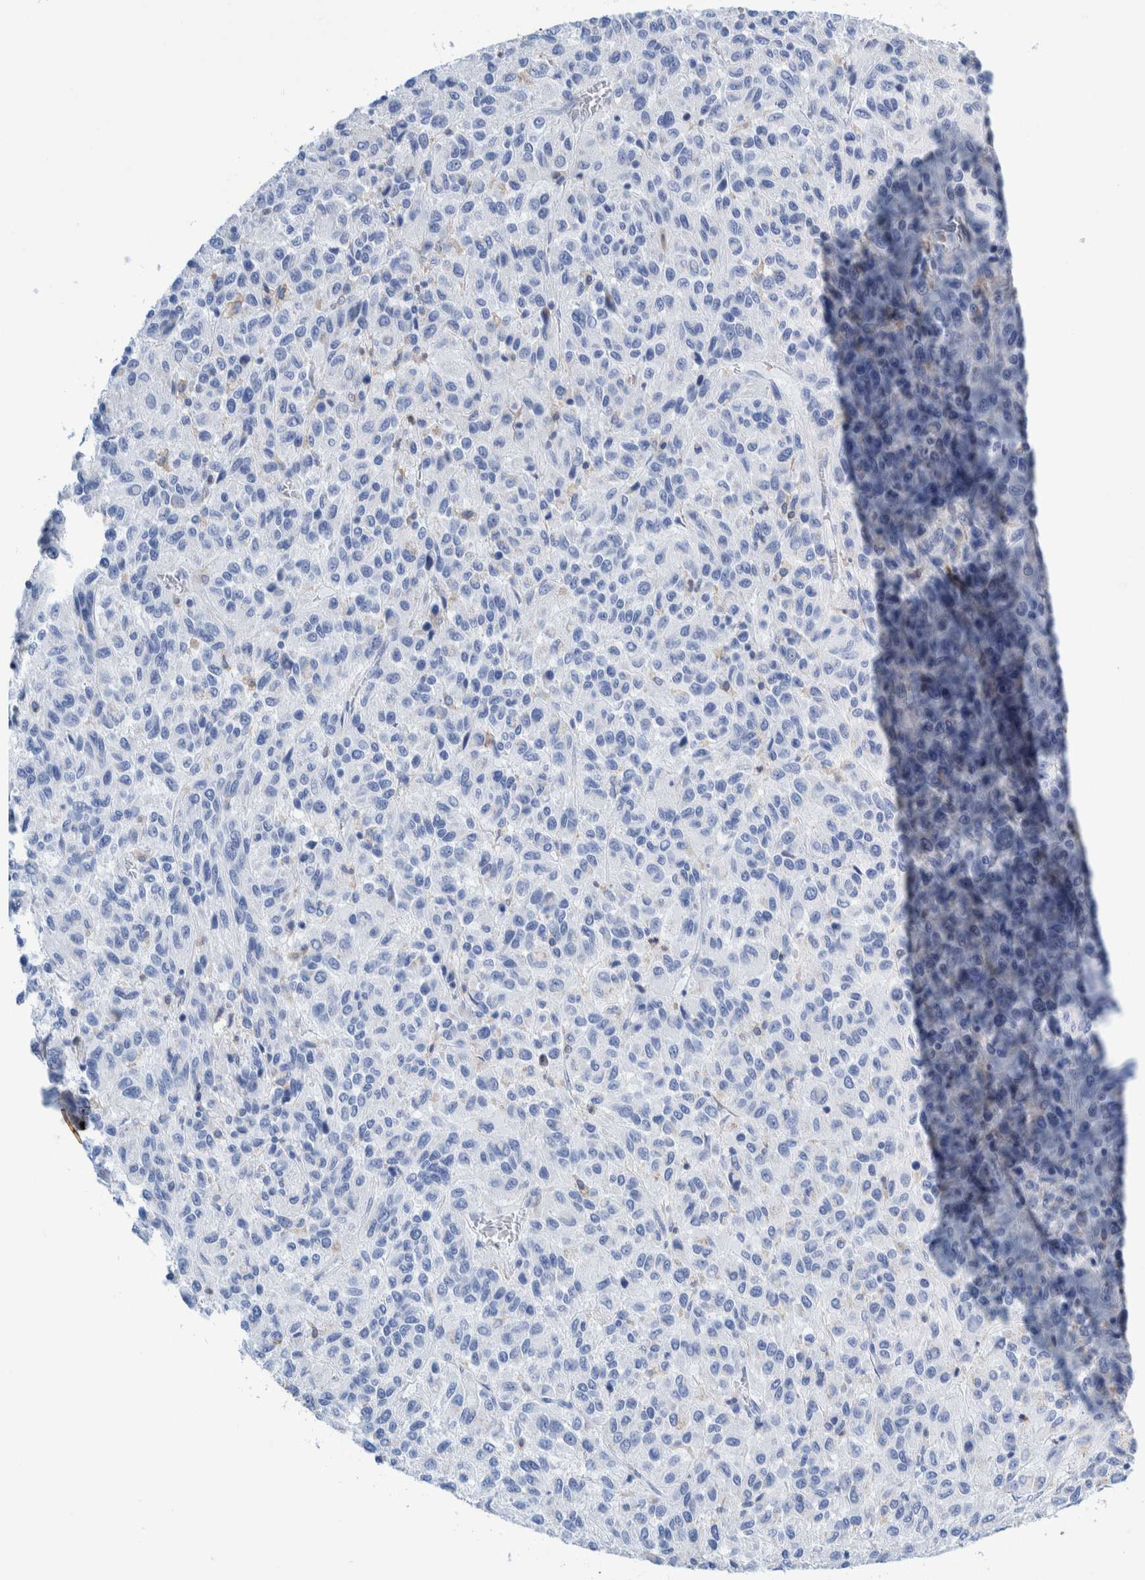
{"staining": {"intensity": "negative", "quantity": "none", "location": "none"}, "tissue": "melanoma", "cell_type": "Tumor cells", "image_type": "cancer", "snomed": [{"axis": "morphology", "description": "Malignant melanoma, Metastatic site"}, {"axis": "topography", "description": "Lung"}], "caption": "Immunohistochemical staining of malignant melanoma (metastatic site) displays no significant expression in tumor cells.", "gene": "KRT14", "patient": {"sex": "male", "age": 64}}